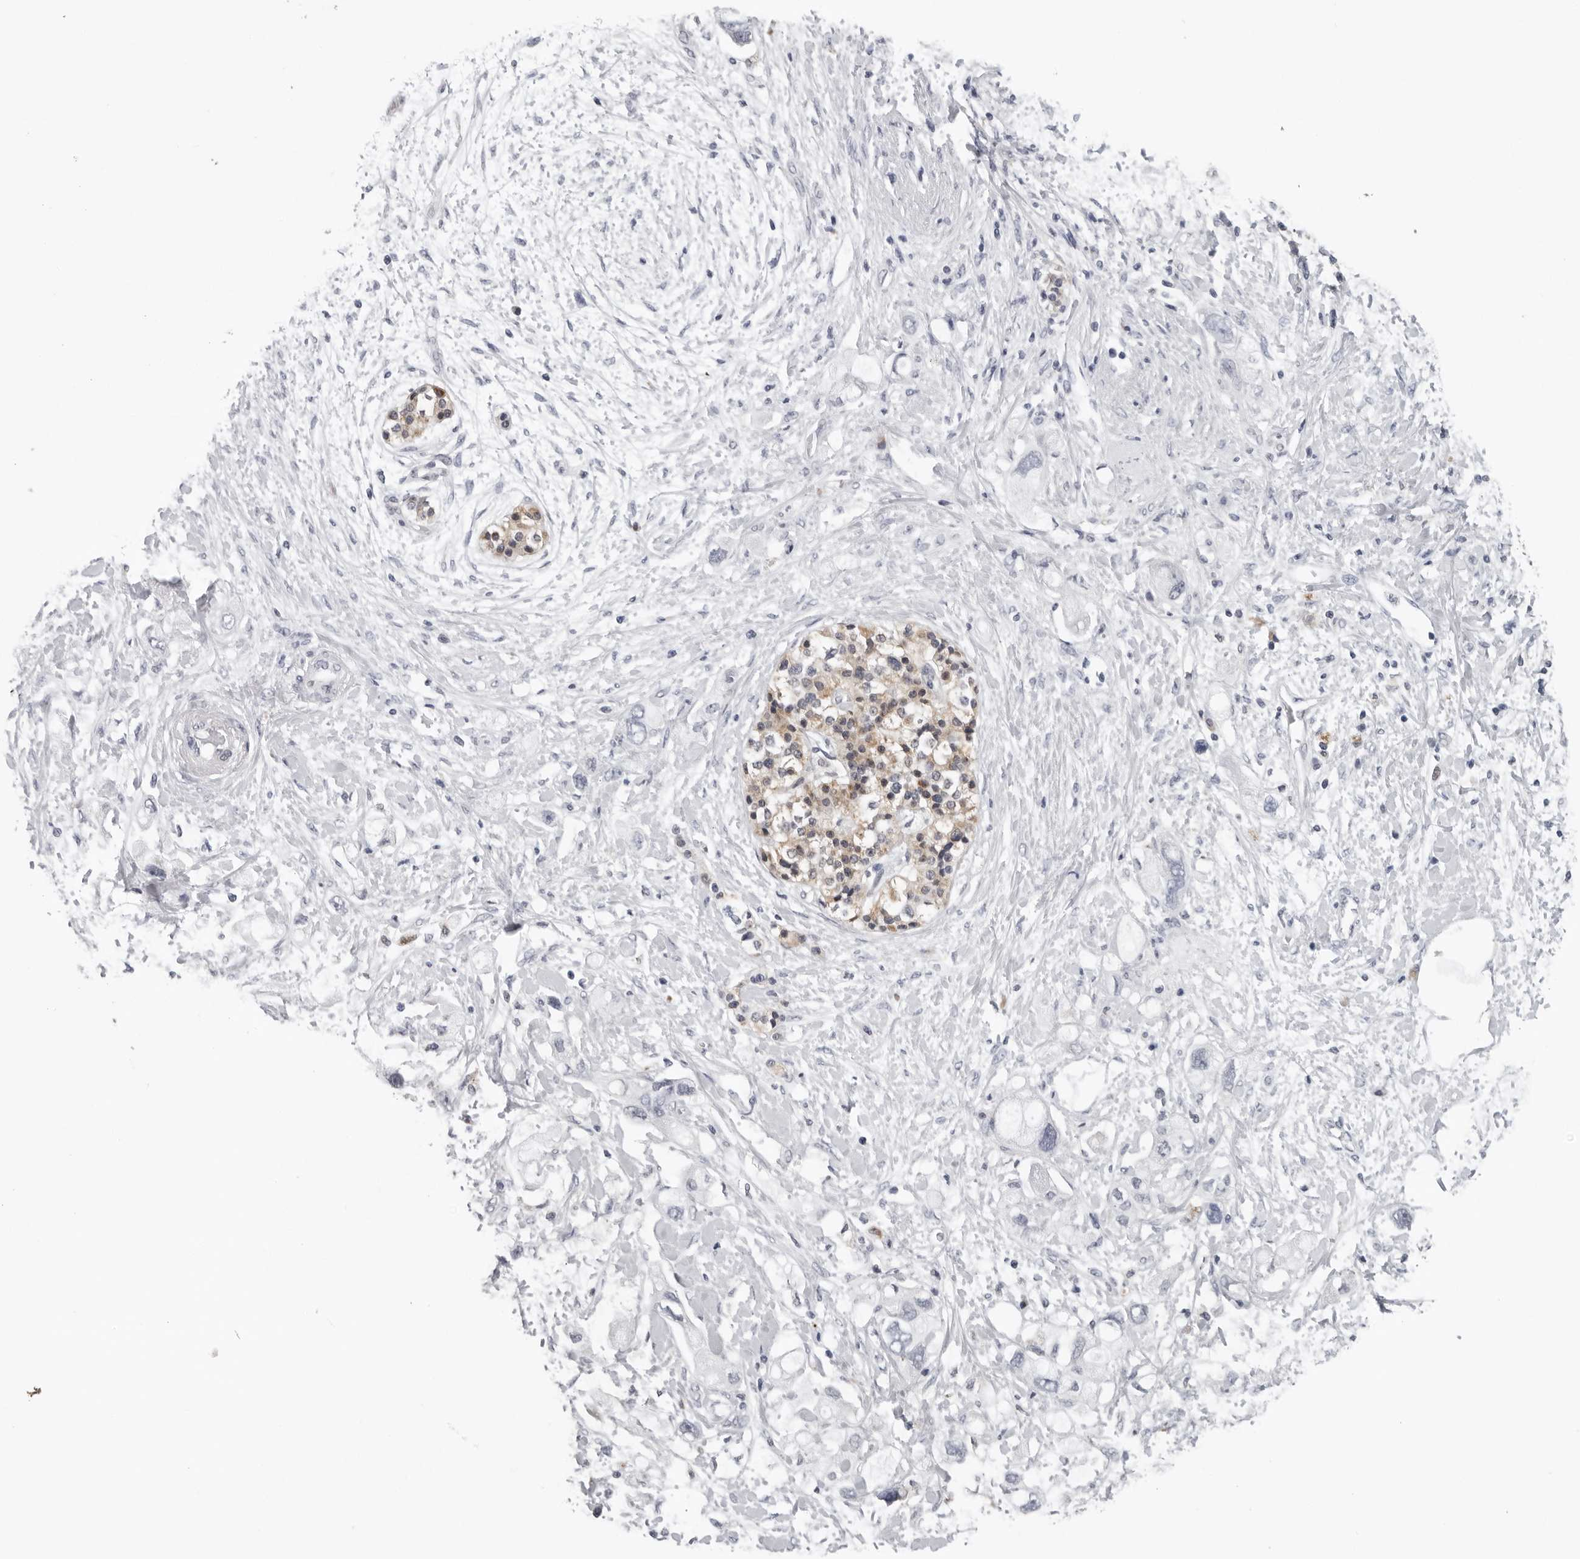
{"staining": {"intensity": "negative", "quantity": "none", "location": "none"}, "tissue": "pancreatic cancer", "cell_type": "Tumor cells", "image_type": "cancer", "snomed": [{"axis": "morphology", "description": "Adenocarcinoma, NOS"}, {"axis": "topography", "description": "Pancreas"}], "caption": "Tumor cells are negative for brown protein staining in pancreatic cancer.", "gene": "CPT2", "patient": {"sex": "female", "age": 56}}